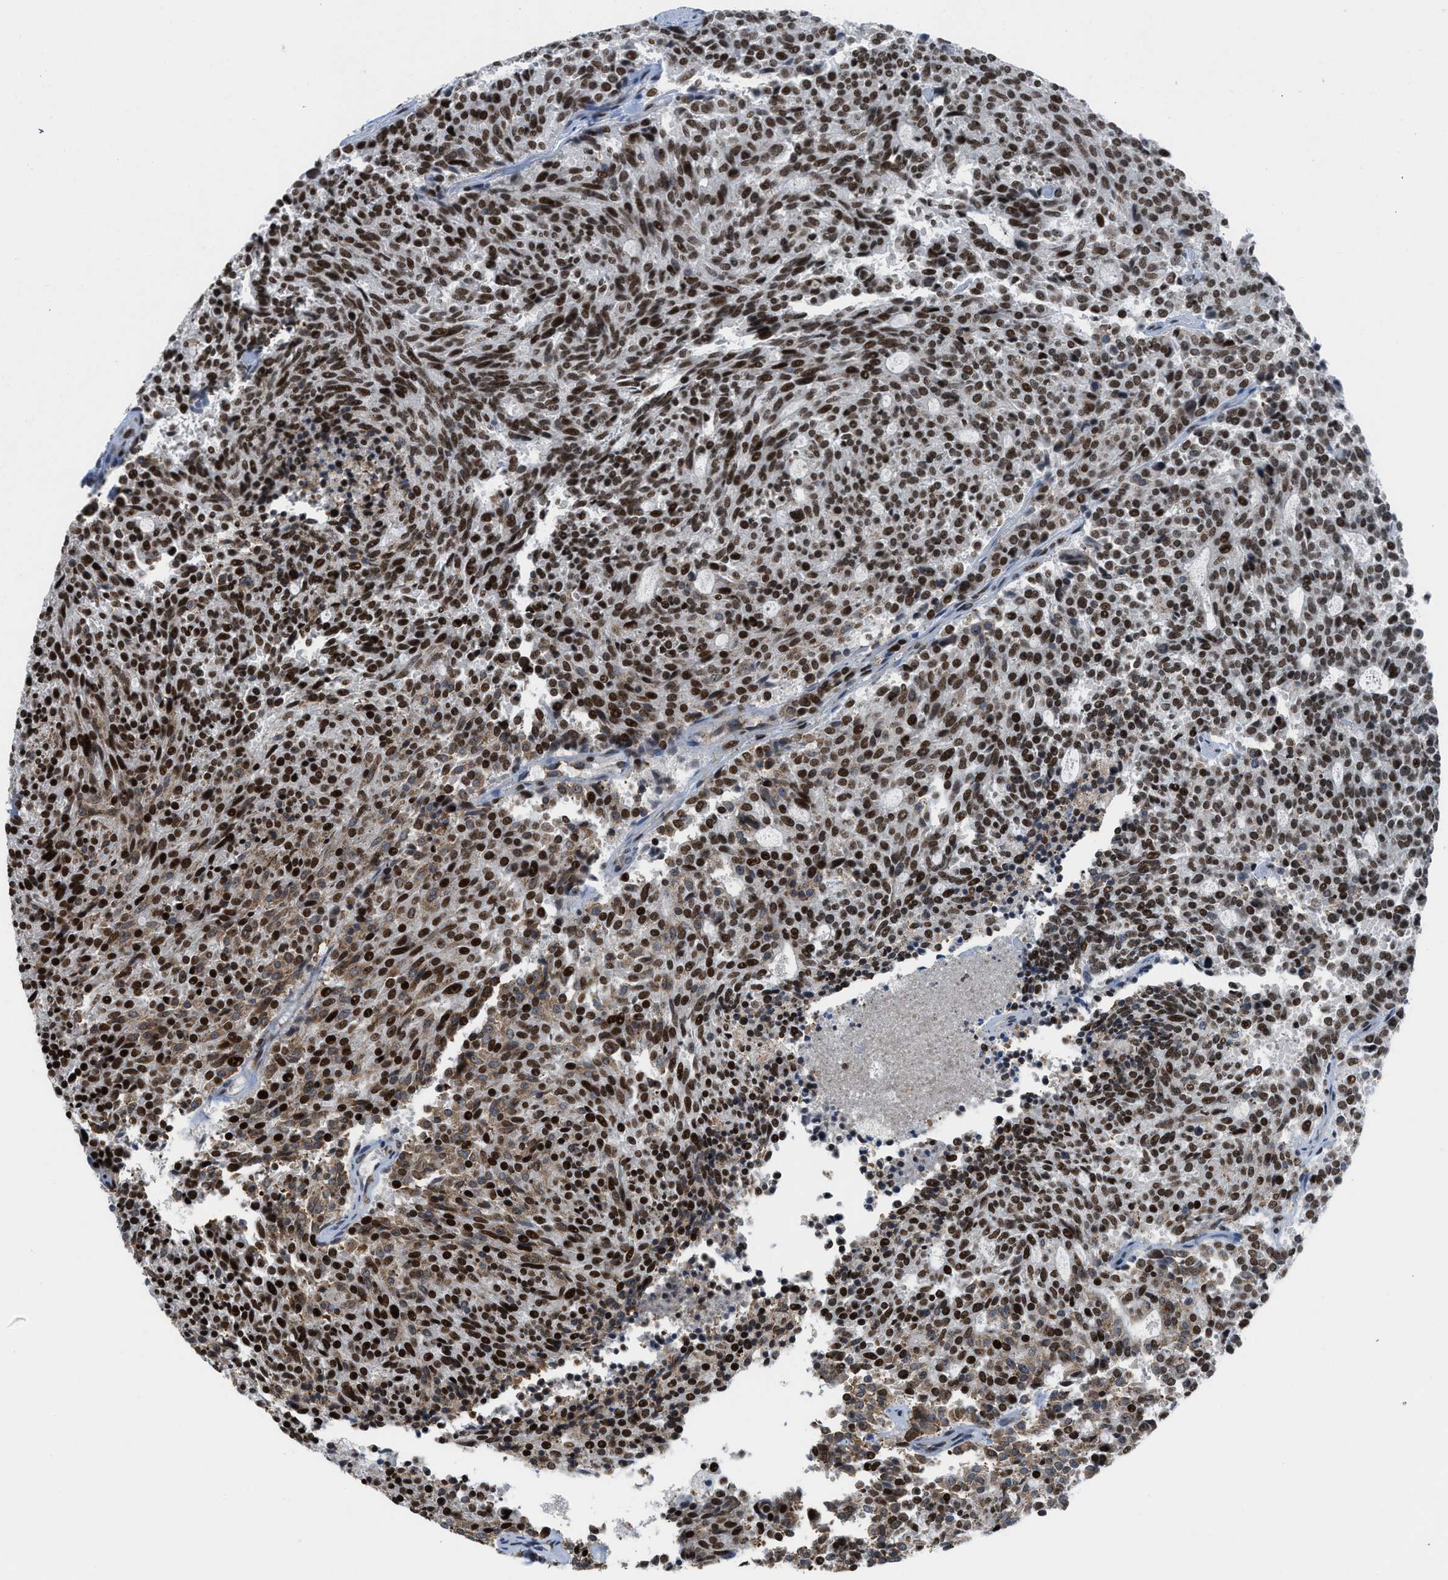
{"staining": {"intensity": "strong", "quantity": ">75%", "location": "nuclear"}, "tissue": "carcinoid", "cell_type": "Tumor cells", "image_type": "cancer", "snomed": [{"axis": "morphology", "description": "Carcinoid, malignant, NOS"}, {"axis": "topography", "description": "Pancreas"}], "caption": "Immunohistochemical staining of human carcinoid exhibits high levels of strong nuclear staining in approximately >75% of tumor cells.", "gene": "RAD51B", "patient": {"sex": "female", "age": 54}}